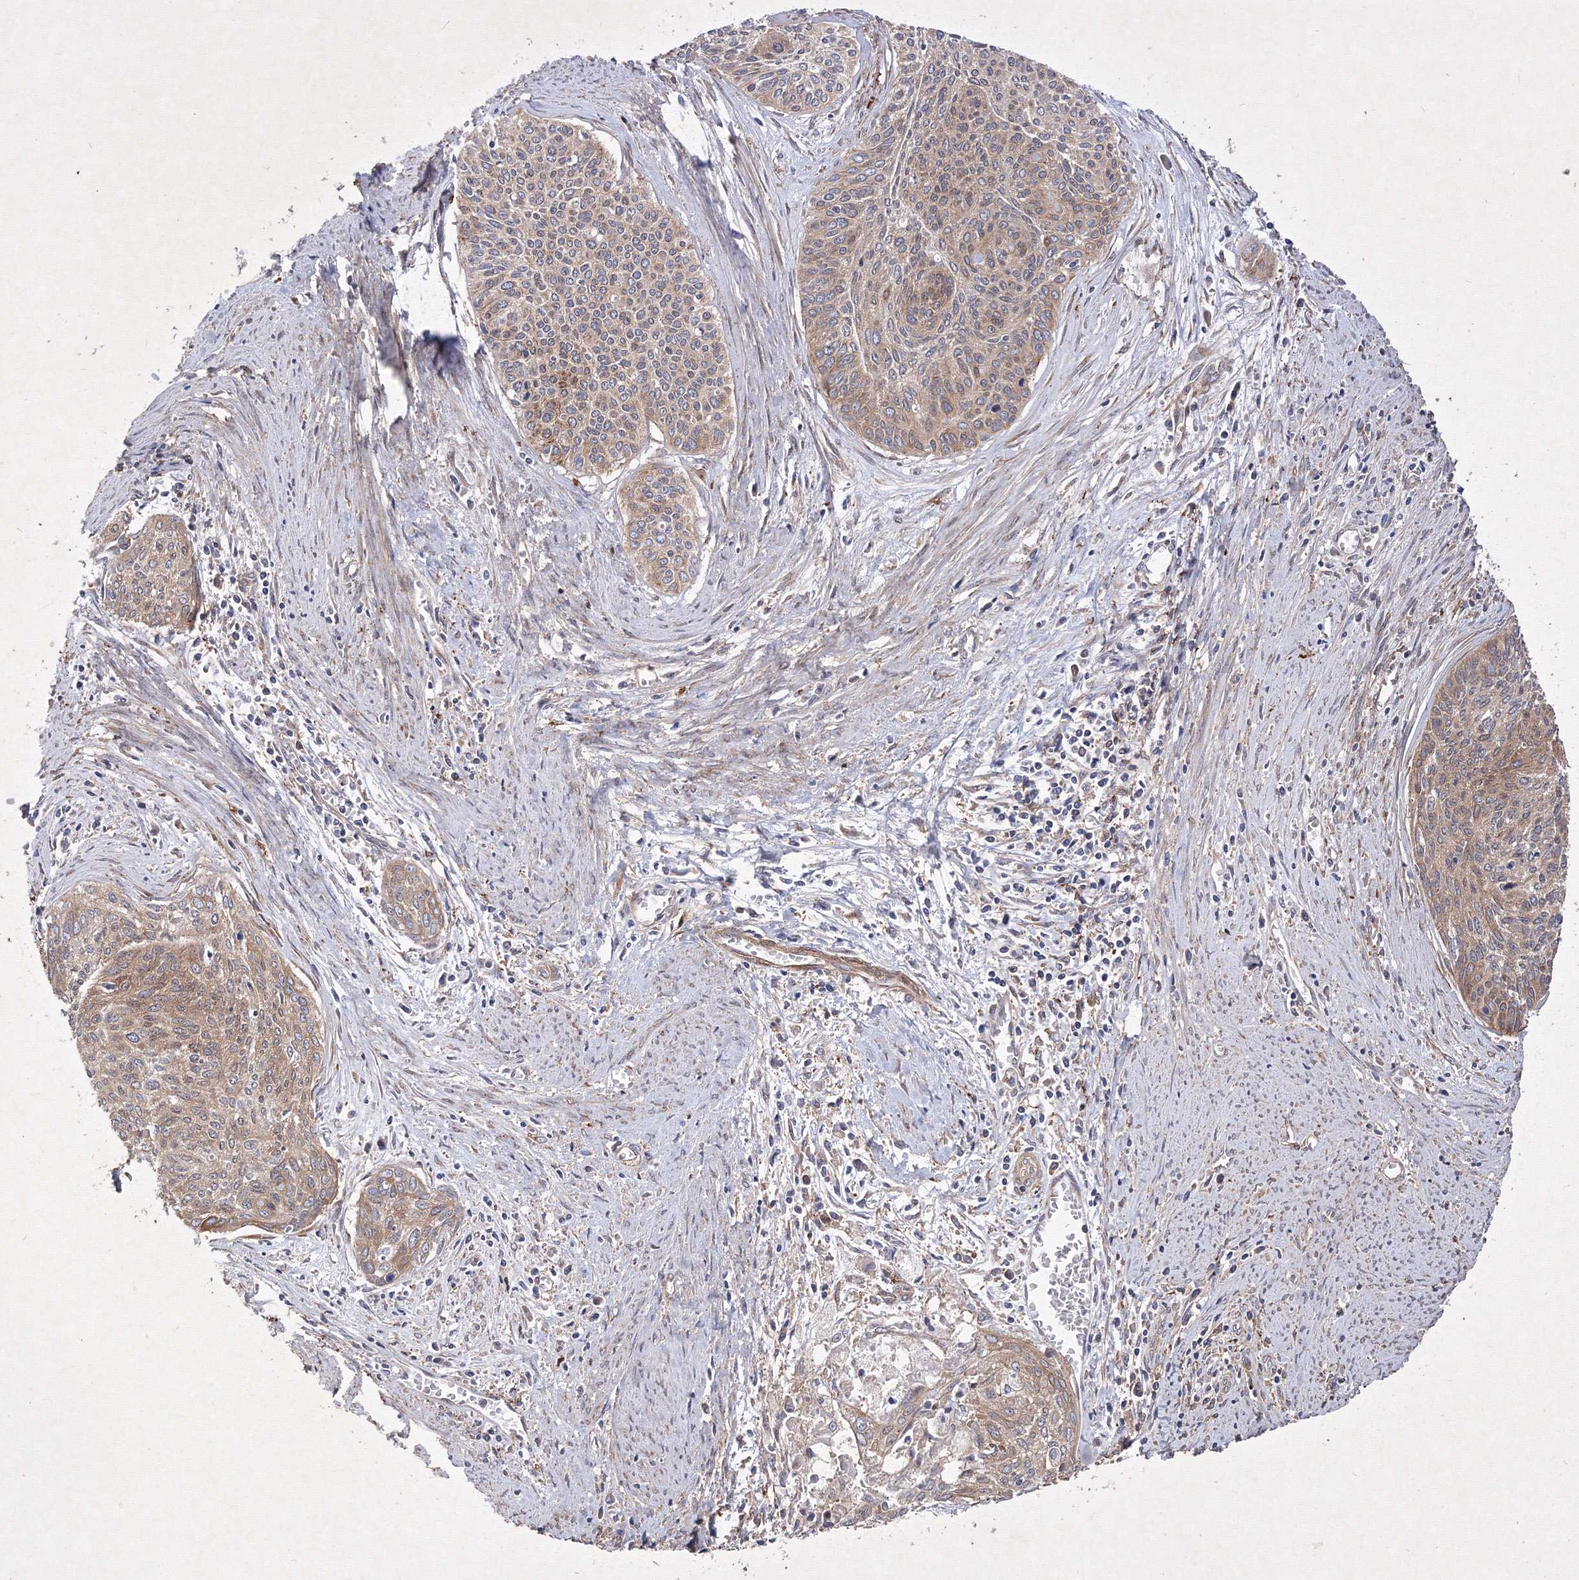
{"staining": {"intensity": "moderate", "quantity": ">75%", "location": "cytoplasmic/membranous"}, "tissue": "cervical cancer", "cell_type": "Tumor cells", "image_type": "cancer", "snomed": [{"axis": "morphology", "description": "Squamous cell carcinoma, NOS"}, {"axis": "topography", "description": "Cervix"}], "caption": "IHC staining of cervical cancer (squamous cell carcinoma), which reveals medium levels of moderate cytoplasmic/membranous expression in approximately >75% of tumor cells indicating moderate cytoplasmic/membranous protein positivity. The staining was performed using DAB (3,3'-diaminobenzidine) (brown) for protein detection and nuclei were counterstained in hematoxylin (blue).", "gene": "SNX18", "patient": {"sex": "female", "age": 55}}